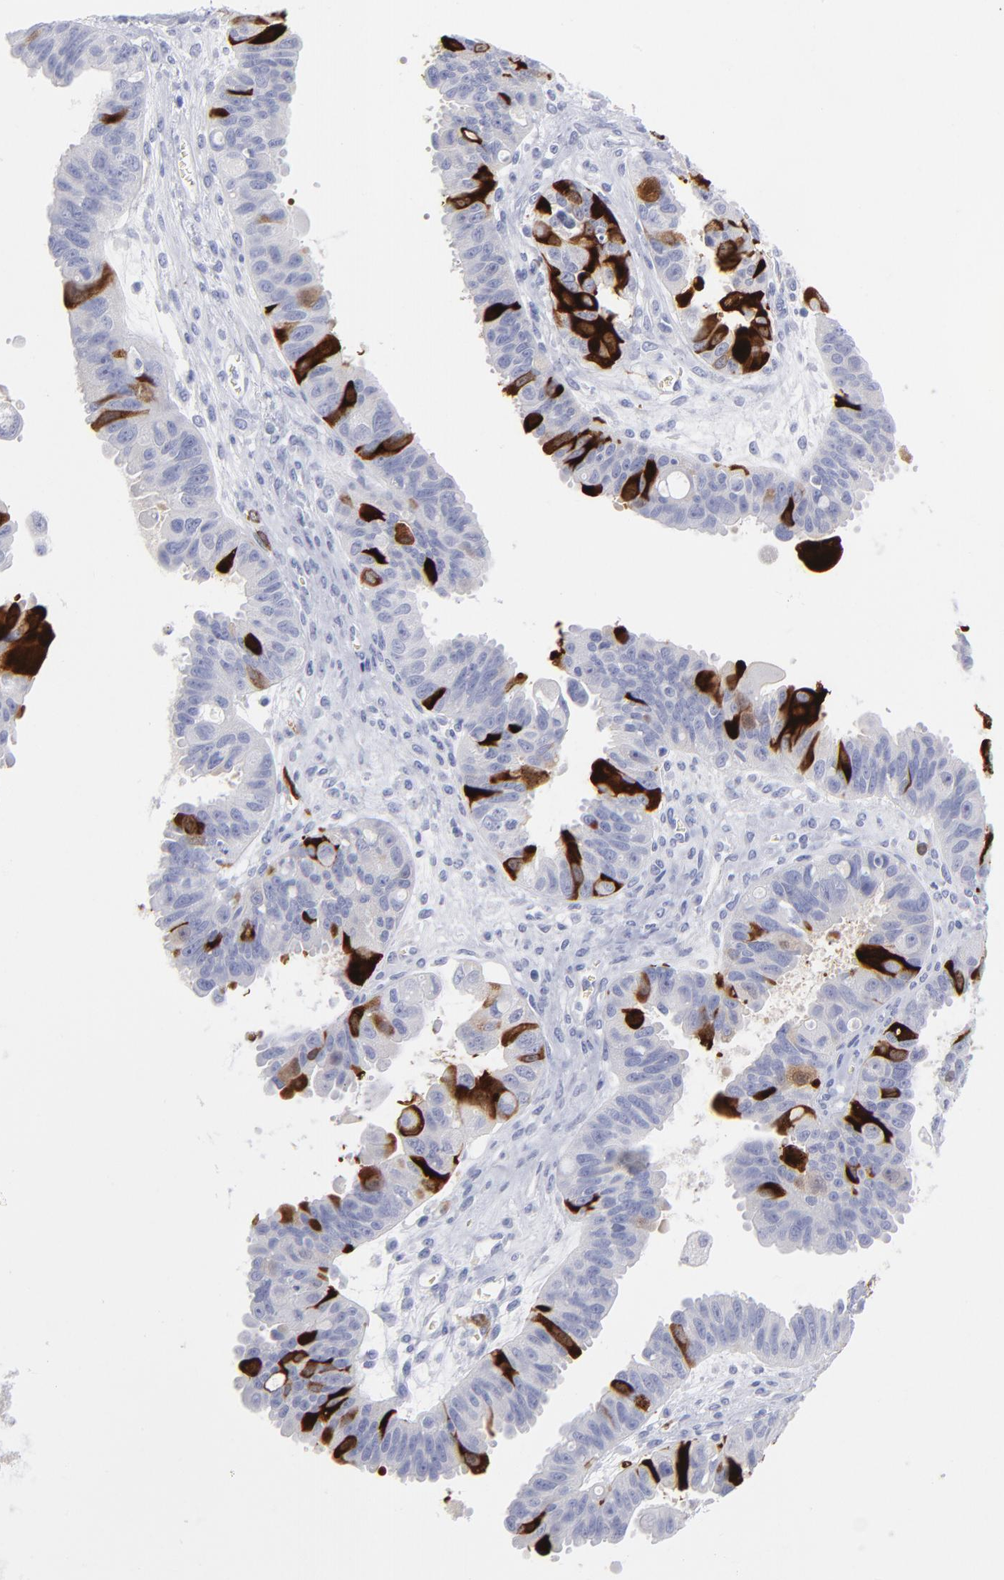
{"staining": {"intensity": "strong", "quantity": "<25%", "location": "cytoplasmic/membranous"}, "tissue": "ovarian cancer", "cell_type": "Tumor cells", "image_type": "cancer", "snomed": [{"axis": "morphology", "description": "Carcinoma, endometroid"}, {"axis": "topography", "description": "Ovary"}], "caption": "Approximately <25% of tumor cells in ovarian endometroid carcinoma demonstrate strong cytoplasmic/membranous protein staining as visualized by brown immunohistochemical staining.", "gene": "CCNB1", "patient": {"sex": "female", "age": 85}}